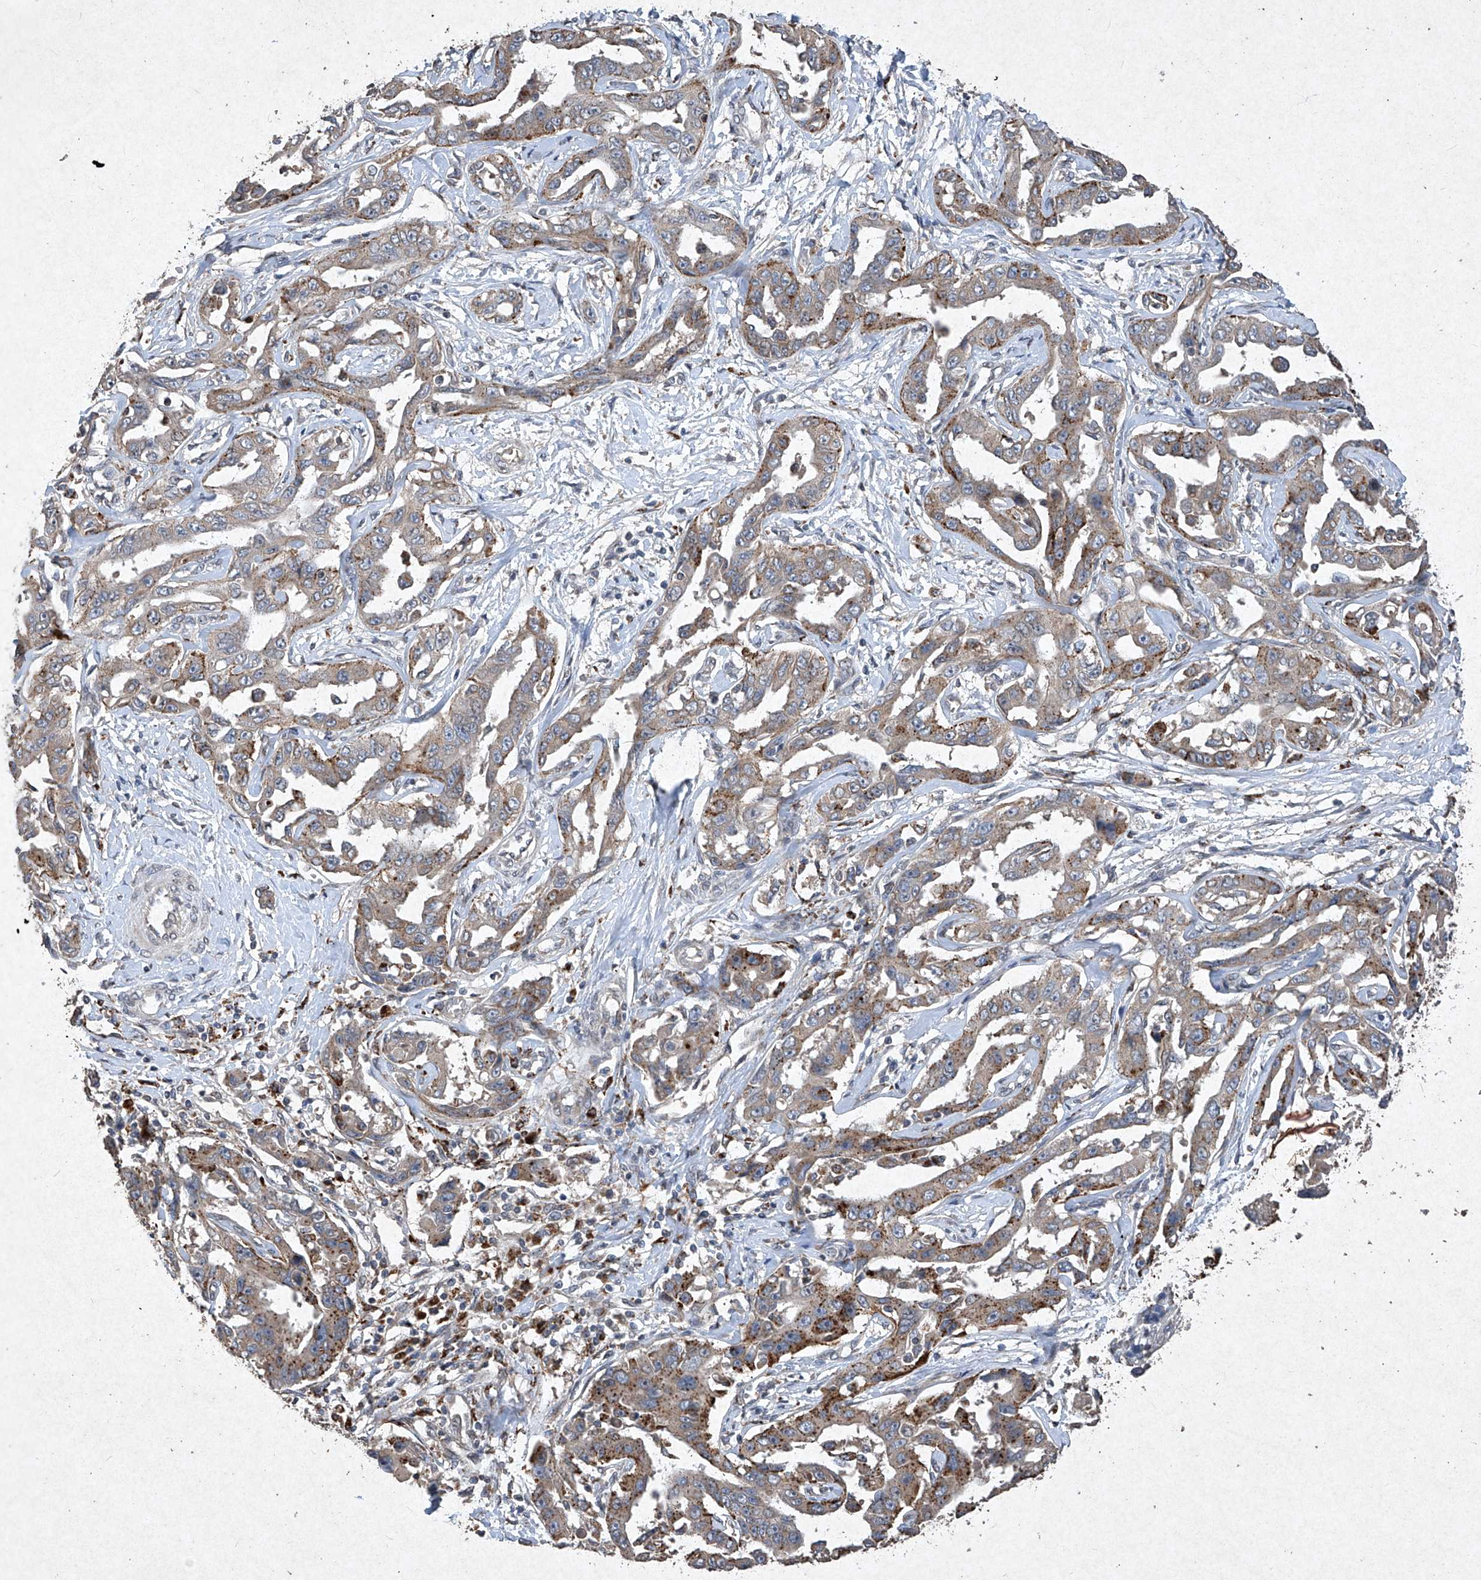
{"staining": {"intensity": "moderate", "quantity": ">75%", "location": "cytoplasmic/membranous"}, "tissue": "liver cancer", "cell_type": "Tumor cells", "image_type": "cancer", "snomed": [{"axis": "morphology", "description": "Cholangiocarcinoma"}, {"axis": "topography", "description": "Liver"}], "caption": "DAB immunohistochemical staining of human liver cancer (cholangiocarcinoma) exhibits moderate cytoplasmic/membranous protein positivity in about >75% of tumor cells.", "gene": "MED16", "patient": {"sex": "male", "age": 59}}